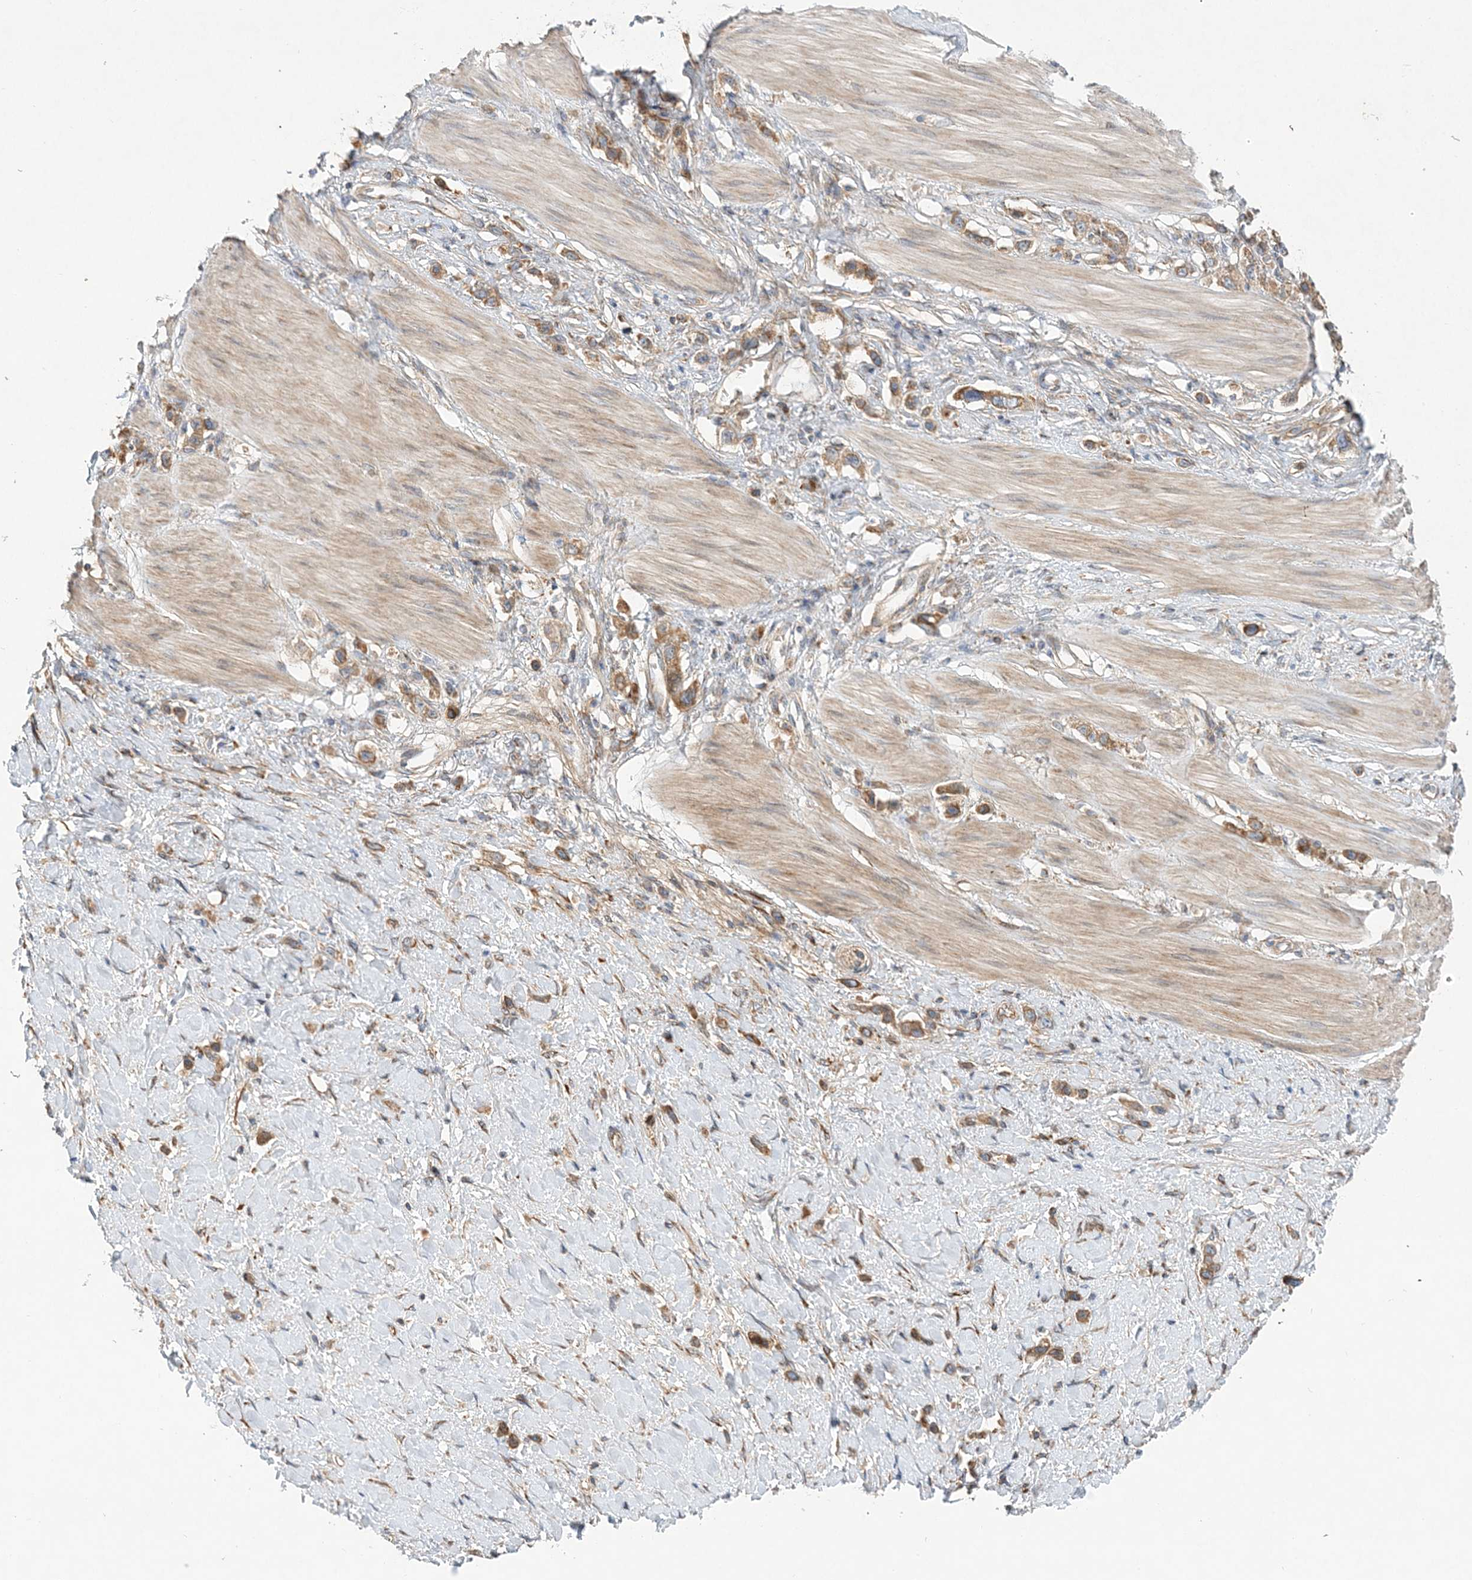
{"staining": {"intensity": "moderate", "quantity": ">75%", "location": "cytoplasmic/membranous"}, "tissue": "stomach cancer", "cell_type": "Tumor cells", "image_type": "cancer", "snomed": [{"axis": "morphology", "description": "Adenocarcinoma, NOS"}, {"axis": "topography", "description": "Stomach"}], "caption": "A photomicrograph showing moderate cytoplasmic/membranous positivity in about >75% of tumor cells in stomach adenocarcinoma, as visualized by brown immunohistochemical staining.", "gene": "ZFYVE16", "patient": {"sex": "female", "age": 65}}